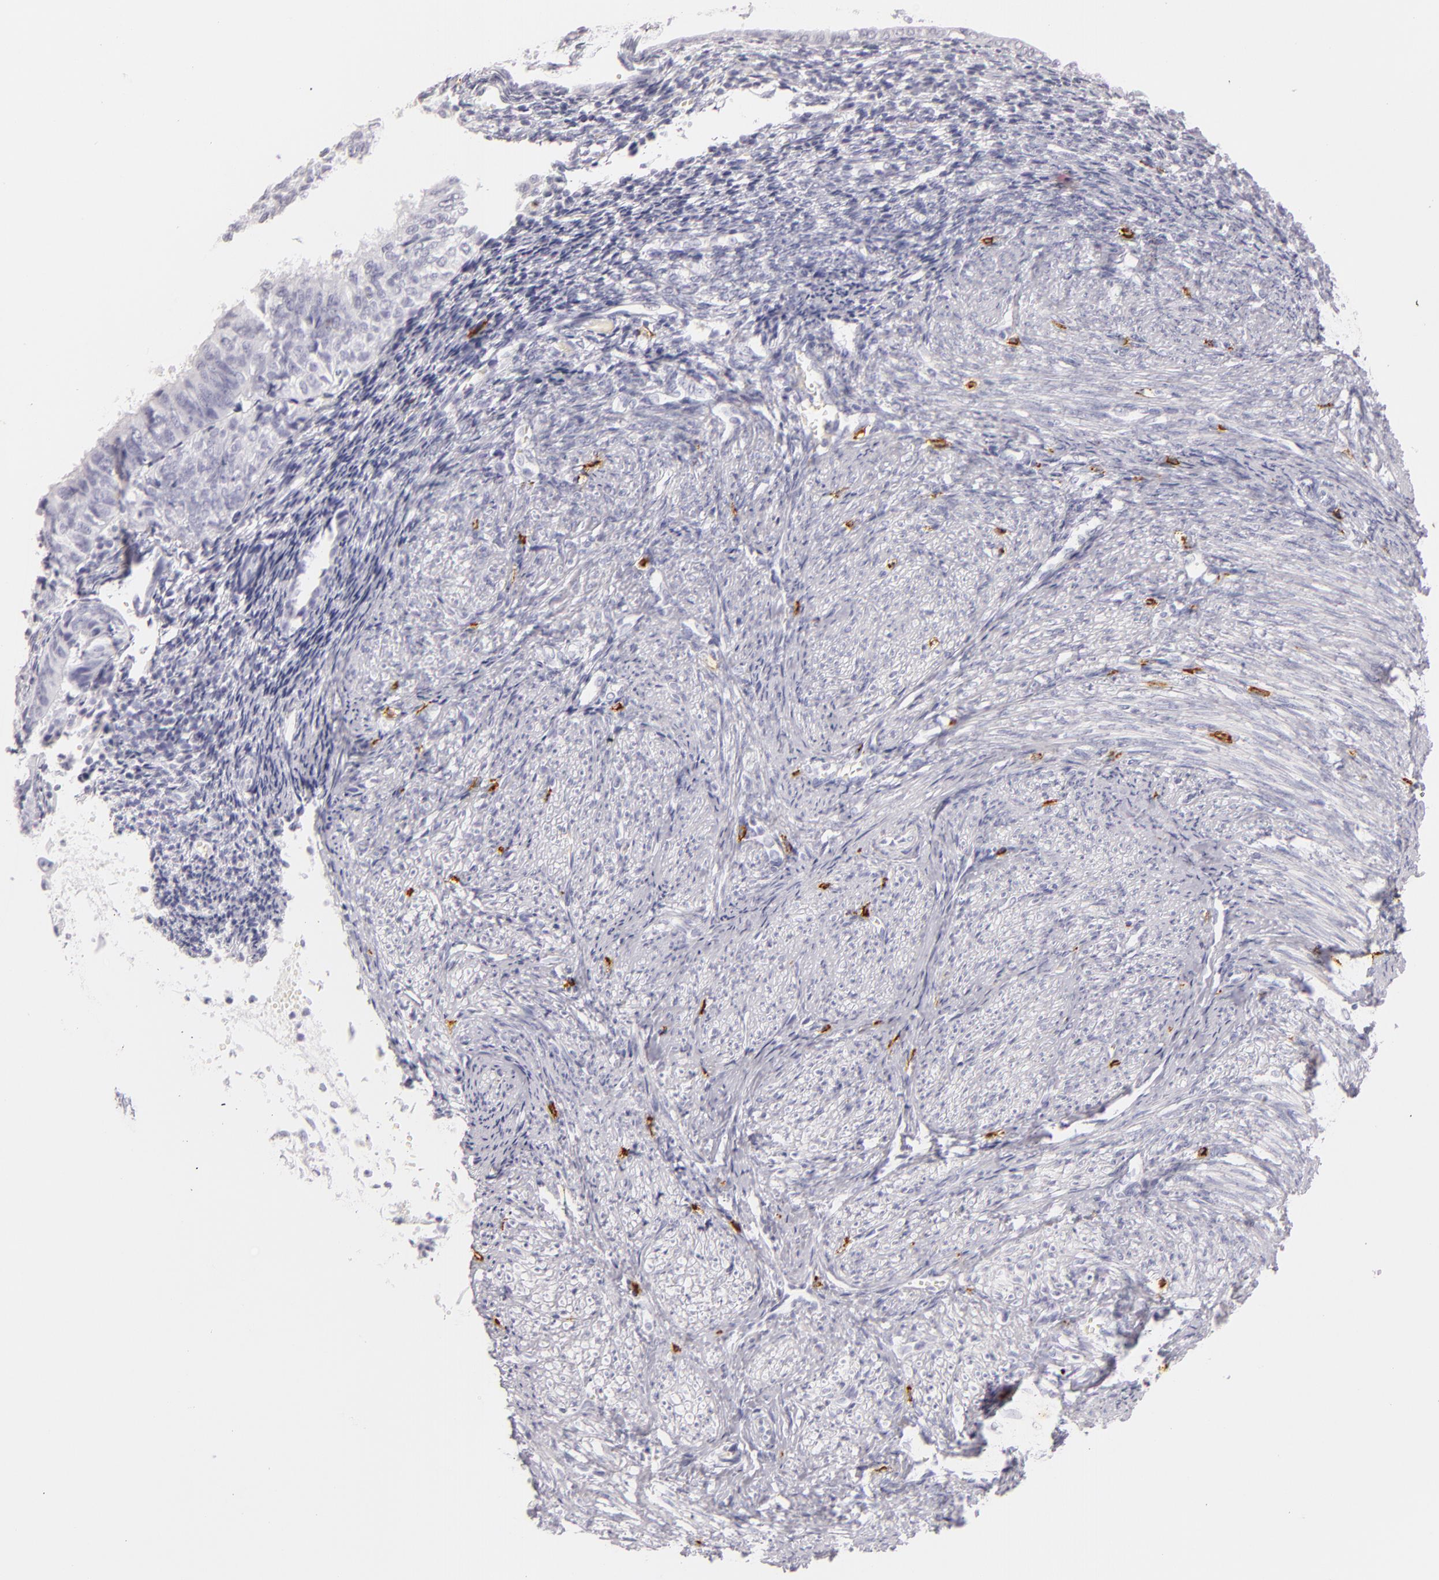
{"staining": {"intensity": "negative", "quantity": "none", "location": "none"}, "tissue": "endometrial cancer", "cell_type": "Tumor cells", "image_type": "cancer", "snomed": [{"axis": "morphology", "description": "Adenocarcinoma, NOS"}, {"axis": "topography", "description": "Endometrium"}], "caption": "Immunohistochemical staining of endometrial cancer (adenocarcinoma) demonstrates no significant positivity in tumor cells.", "gene": "TPSD1", "patient": {"sex": "female", "age": 55}}